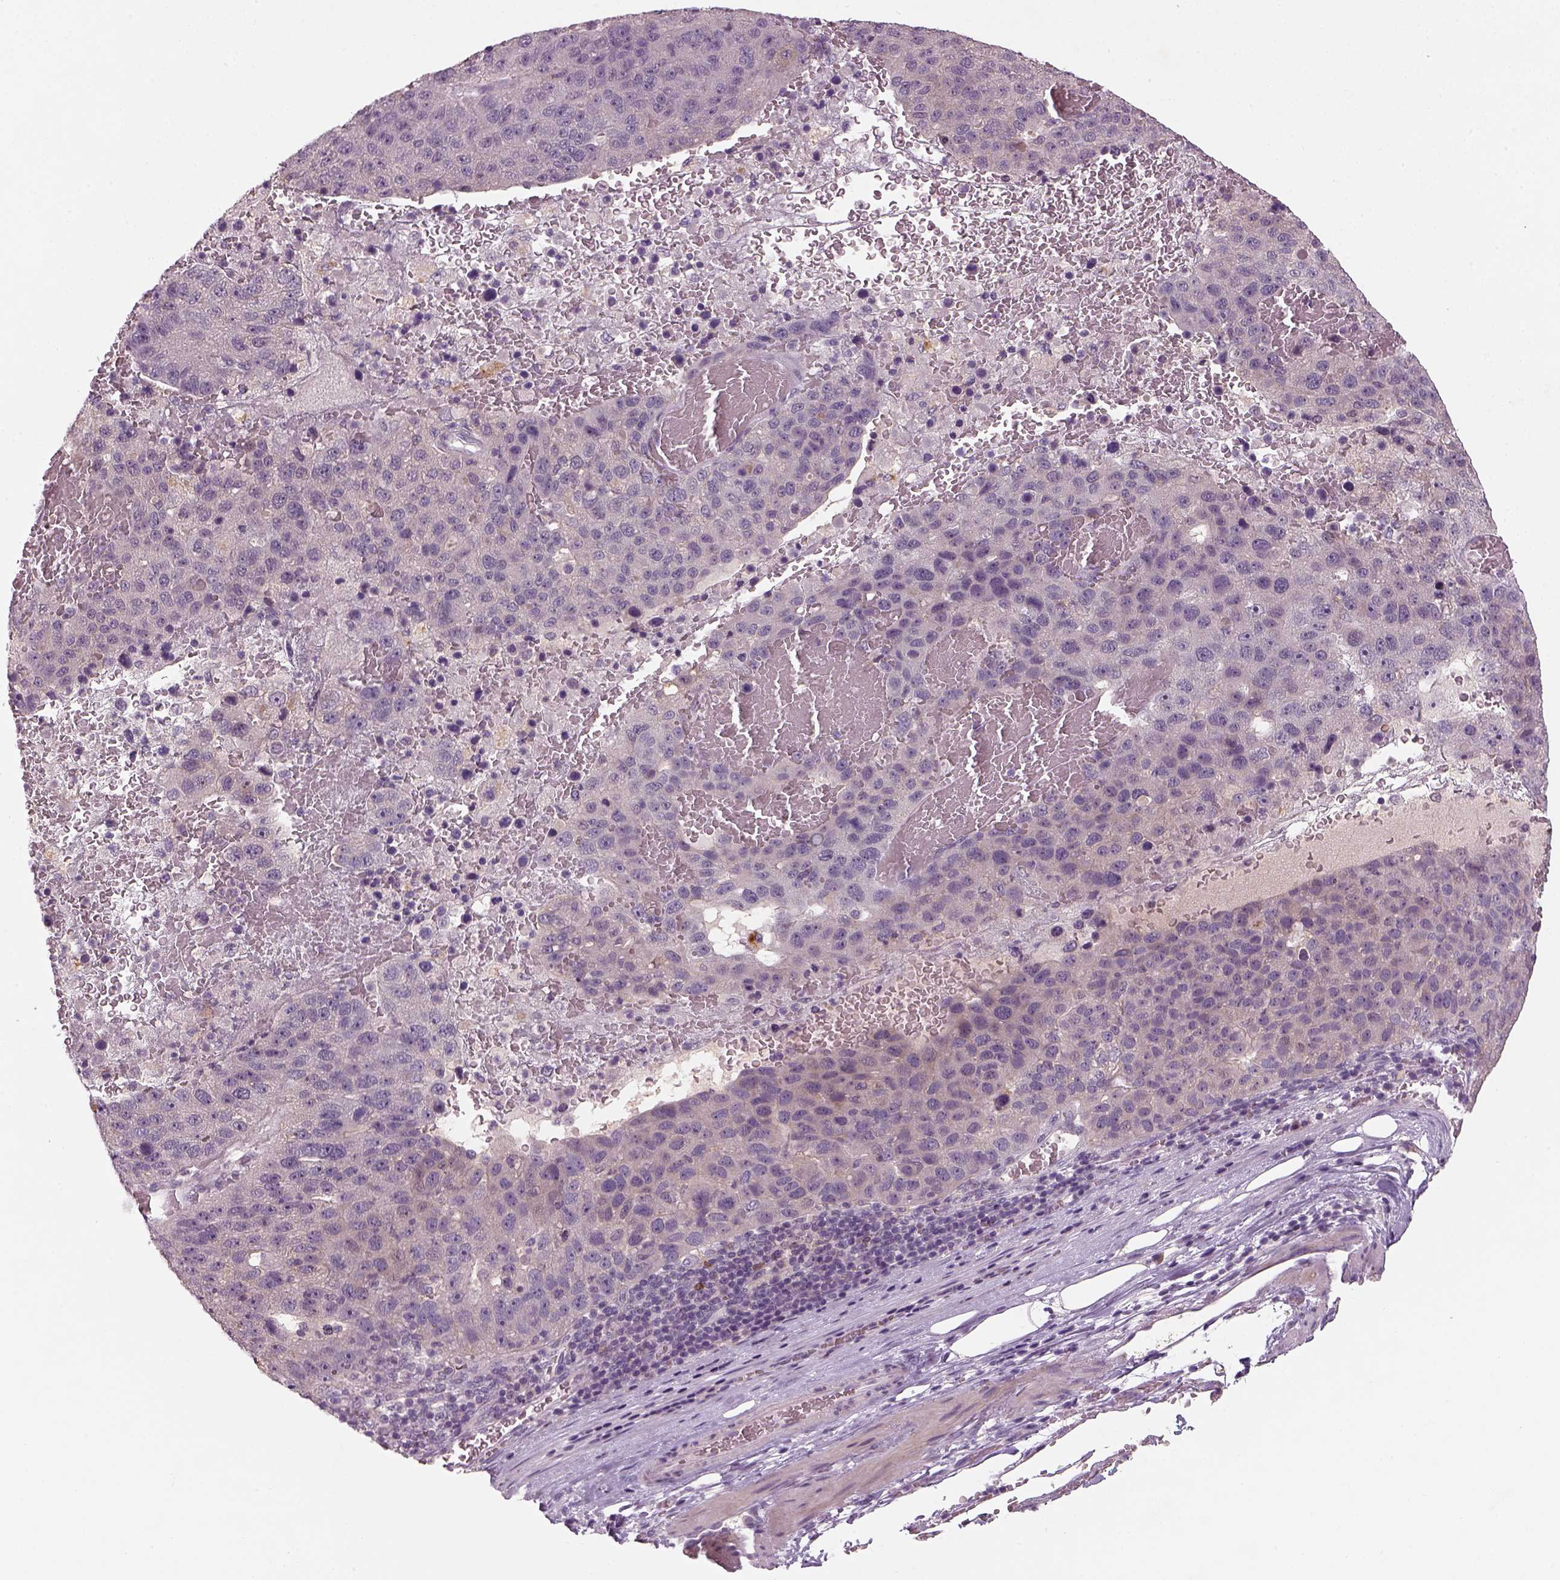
{"staining": {"intensity": "weak", "quantity": "<25%", "location": "cytoplasmic/membranous"}, "tissue": "pancreatic cancer", "cell_type": "Tumor cells", "image_type": "cancer", "snomed": [{"axis": "morphology", "description": "Adenocarcinoma, NOS"}, {"axis": "topography", "description": "Pancreas"}], "caption": "The micrograph demonstrates no significant positivity in tumor cells of pancreatic cancer (adenocarcinoma).", "gene": "GDNF", "patient": {"sex": "female", "age": 61}}